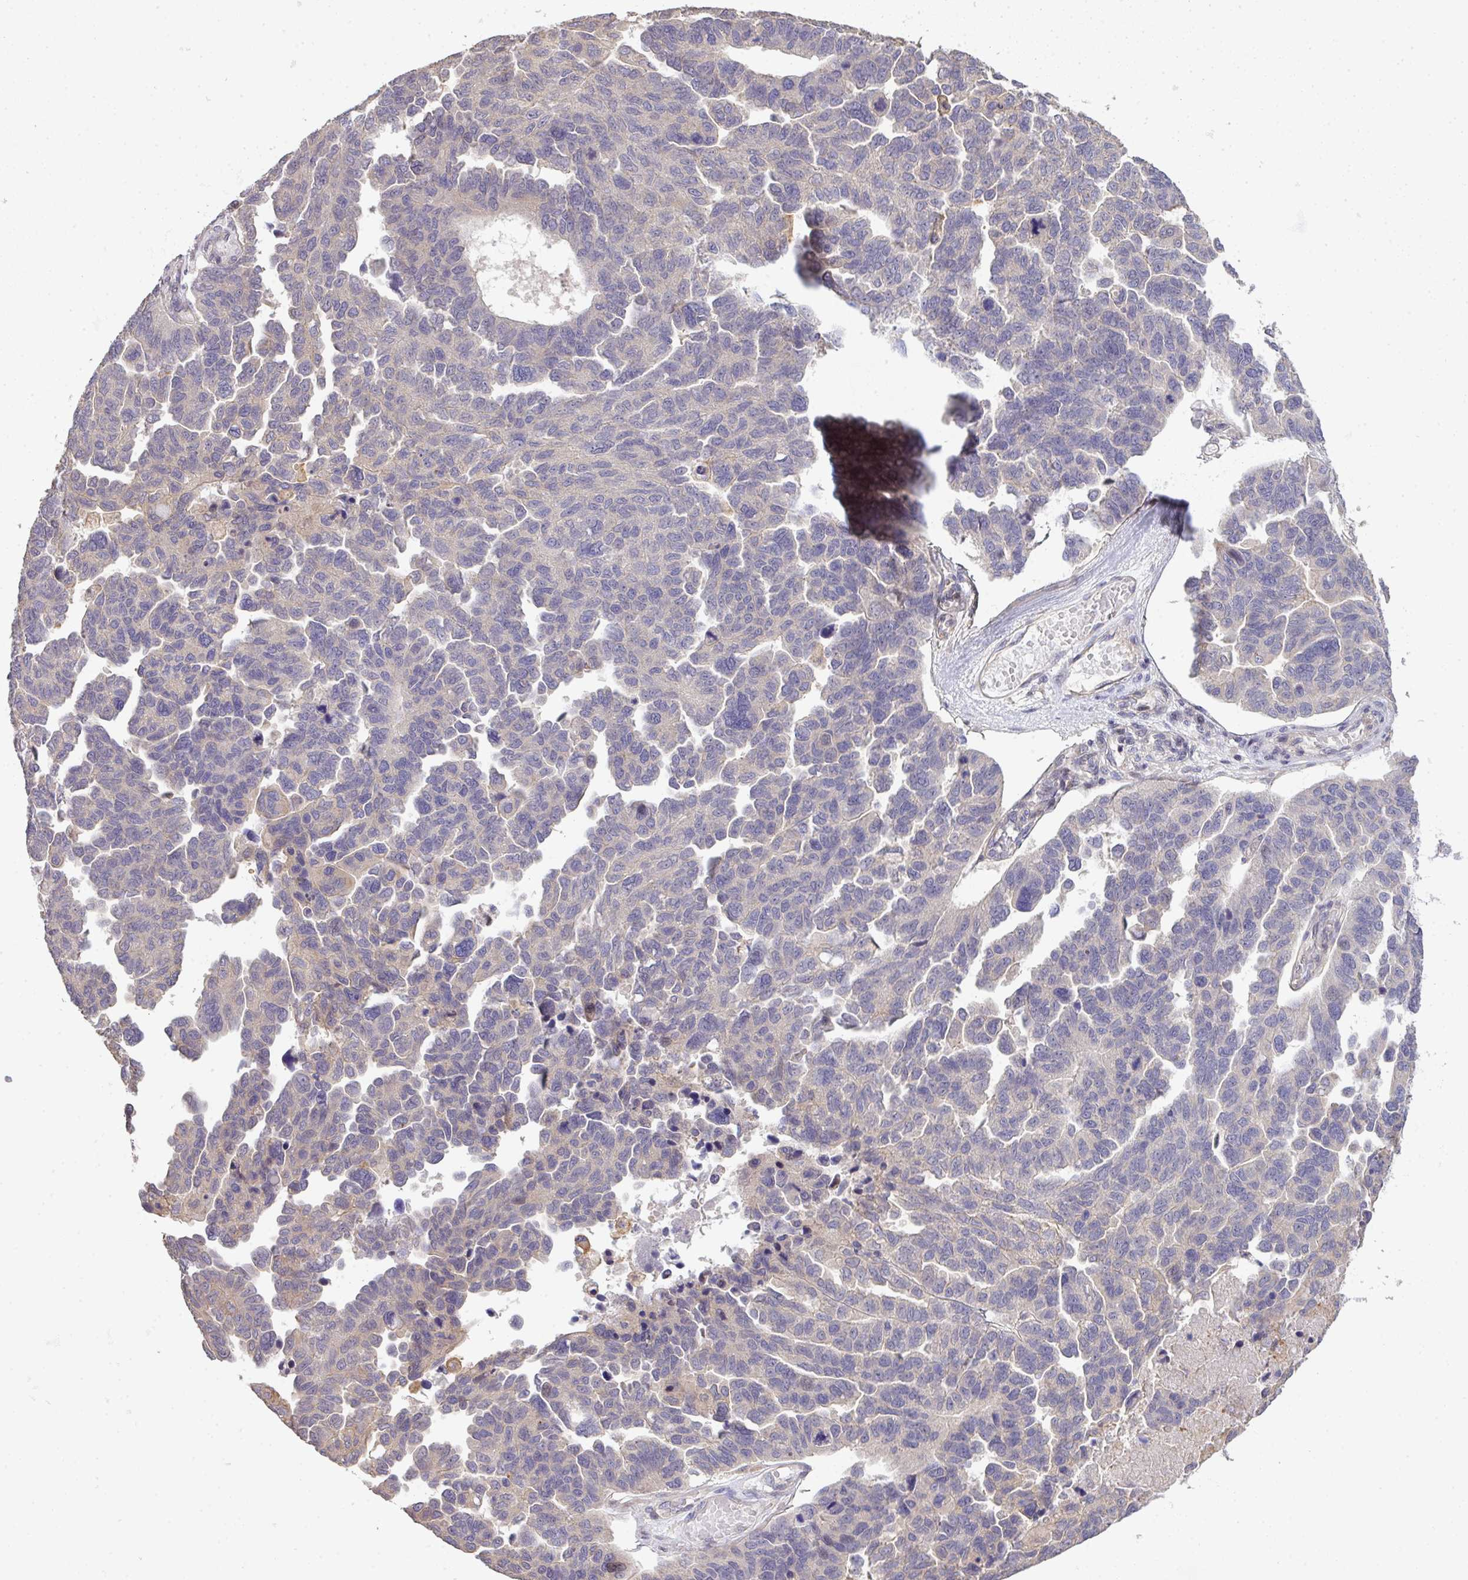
{"staining": {"intensity": "weak", "quantity": "<25%", "location": "cytoplasmic/membranous"}, "tissue": "ovarian cancer", "cell_type": "Tumor cells", "image_type": "cancer", "snomed": [{"axis": "morphology", "description": "Cystadenocarcinoma, serous, NOS"}, {"axis": "topography", "description": "Ovary"}], "caption": "High power microscopy micrograph of an immunohistochemistry image of ovarian cancer, revealing no significant staining in tumor cells. The staining was performed using DAB (3,3'-diaminobenzidine) to visualize the protein expression in brown, while the nuclei were stained in blue with hematoxylin (Magnification: 20x).", "gene": "EEF1AKMT1", "patient": {"sex": "female", "age": 64}}